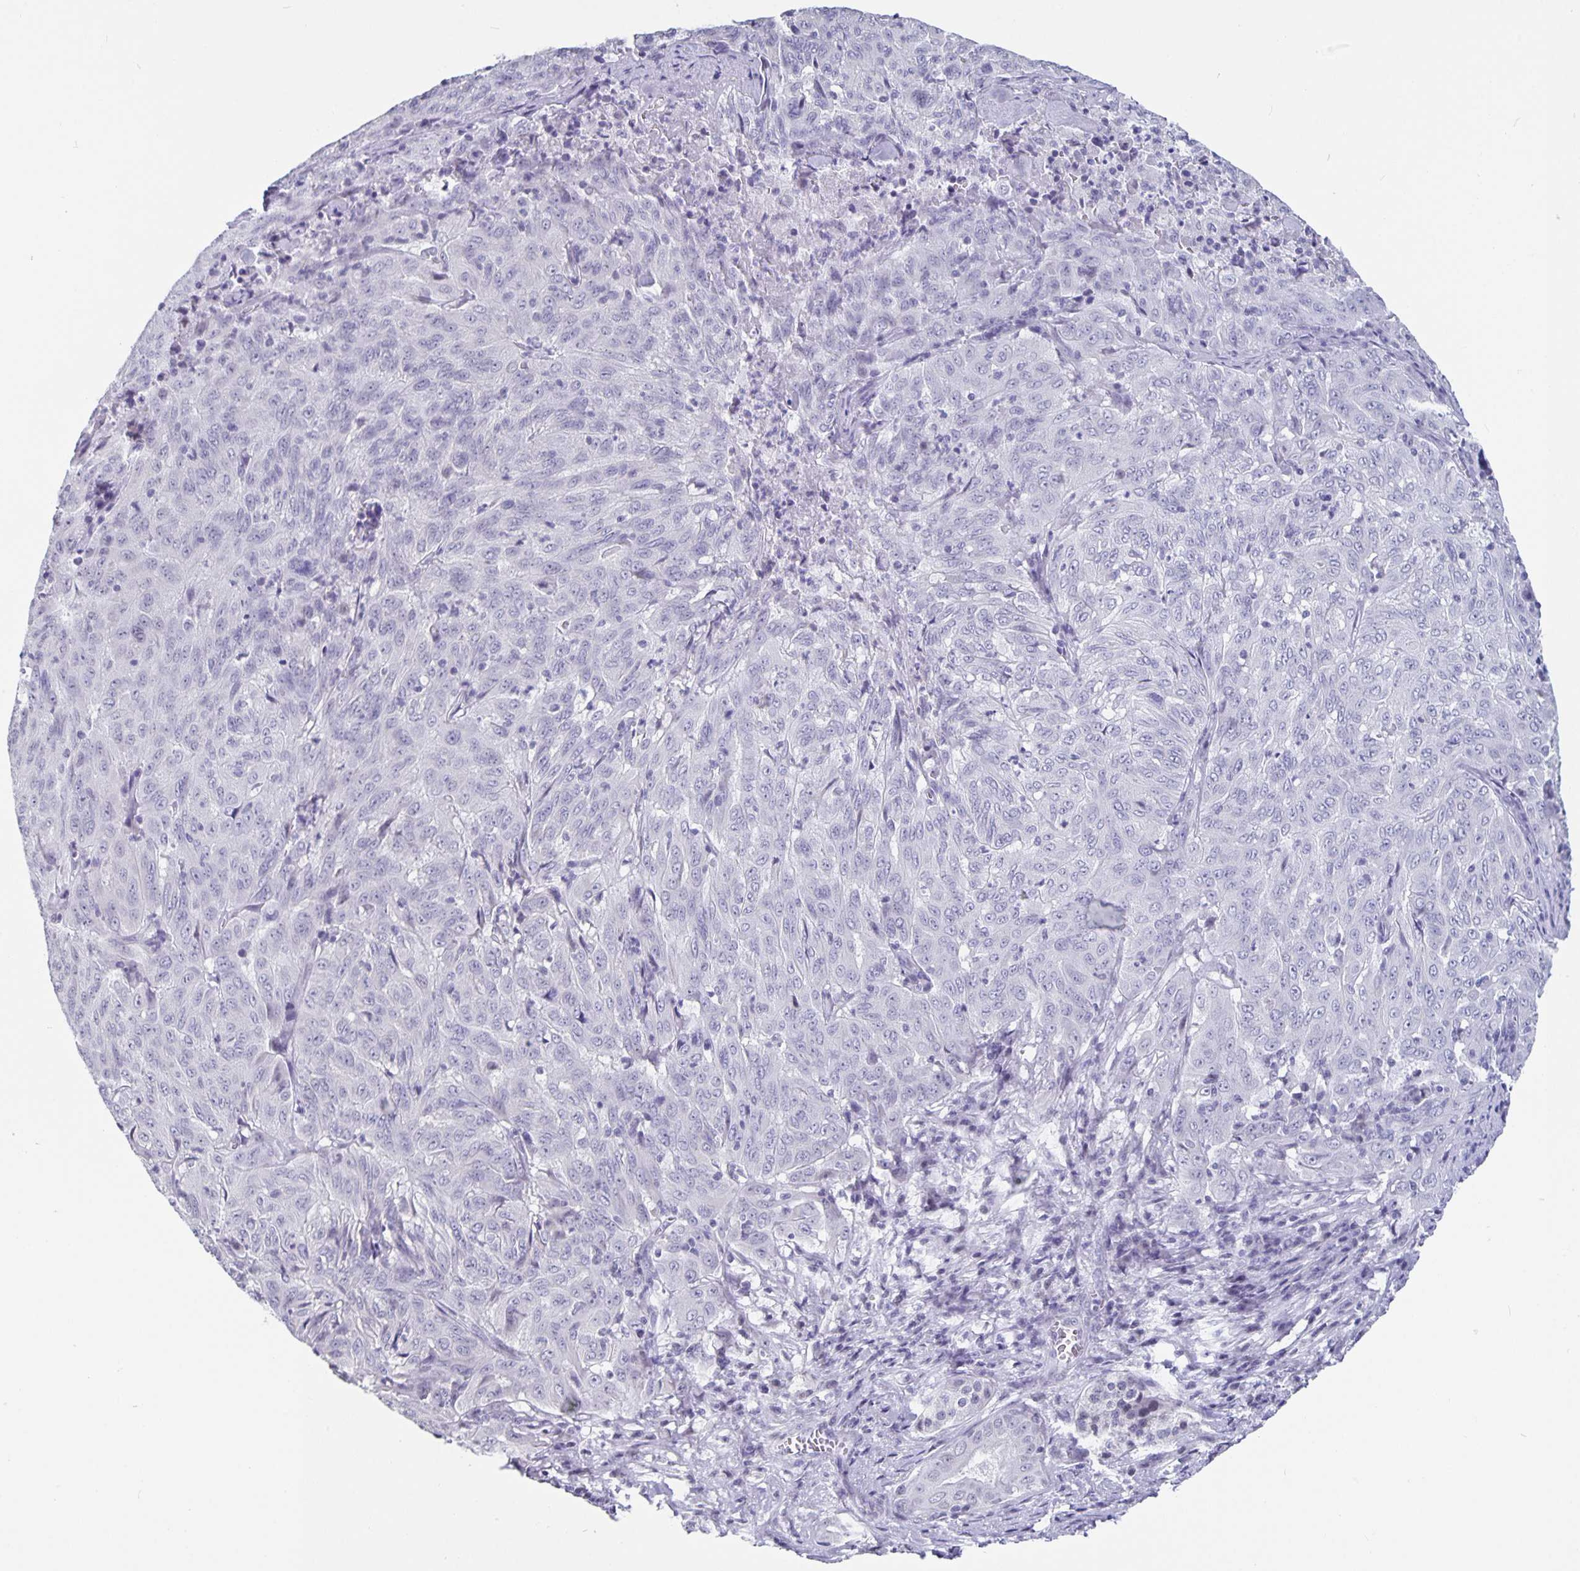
{"staining": {"intensity": "negative", "quantity": "none", "location": "none"}, "tissue": "pancreatic cancer", "cell_type": "Tumor cells", "image_type": "cancer", "snomed": [{"axis": "morphology", "description": "Adenocarcinoma, NOS"}, {"axis": "topography", "description": "Pancreas"}], "caption": "There is no significant expression in tumor cells of pancreatic adenocarcinoma. The staining was performed using DAB to visualize the protein expression in brown, while the nuclei were stained in blue with hematoxylin (Magnification: 20x).", "gene": "OLIG2", "patient": {"sex": "male", "age": 63}}